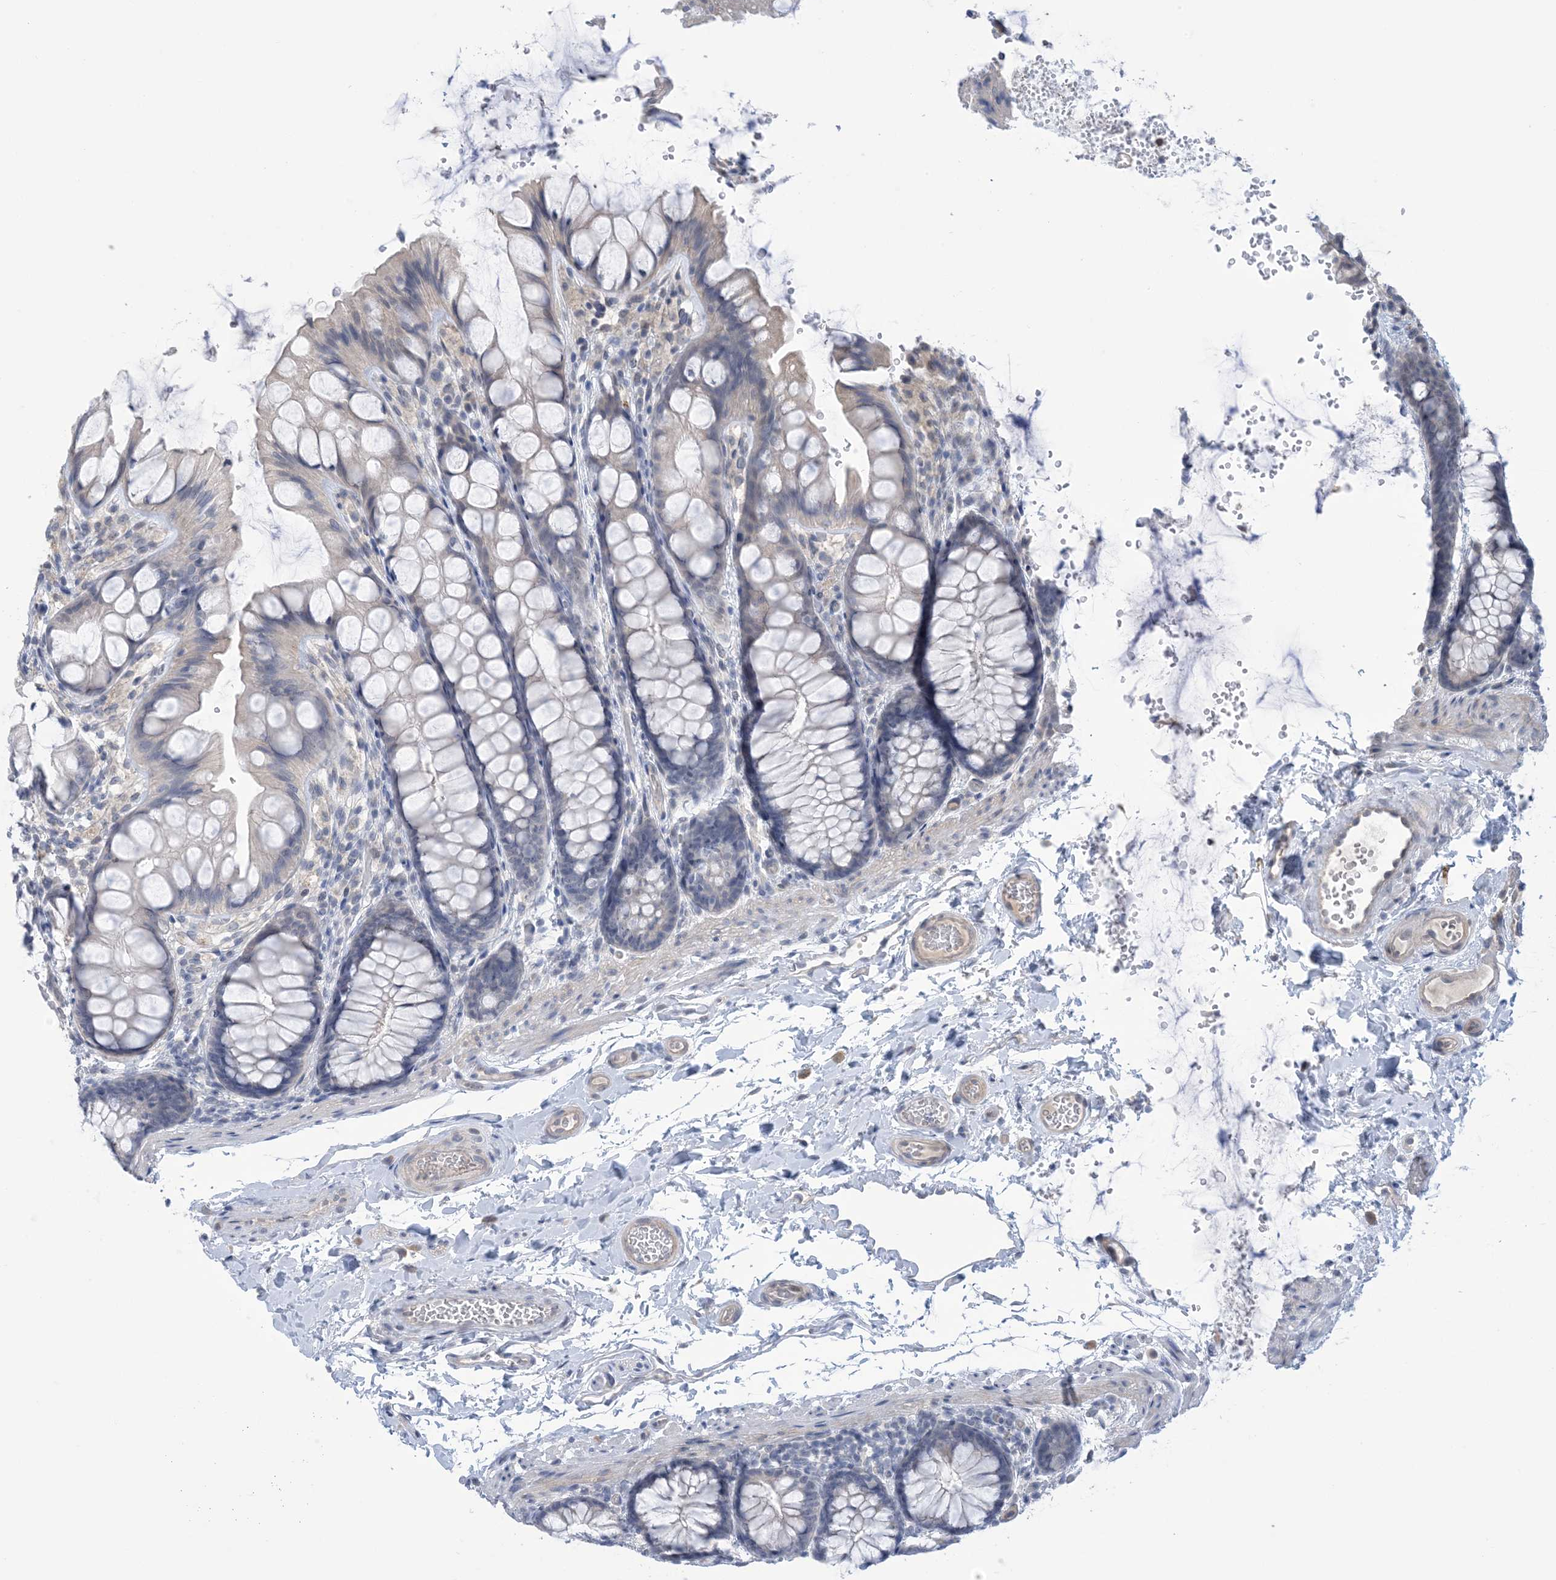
{"staining": {"intensity": "weak", "quantity": "25%-75%", "location": "cytoplasmic/membranous"}, "tissue": "colon", "cell_type": "Endothelial cells", "image_type": "normal", "snomed": [{"axis": "morphology", "description": "Normal tissue, NOS"}, {"axis": "topography", "description": "Colon"}], "caption": "Immunohistochemistry photomicrograph of normal colon: human colon stained using immunohistochemistry (IHC) reveals low levels of weak protein expression localized specifically in the cytoplasmic/membranous of endothelial cells, appearing as a cytoplasmic/membranous brown color.", "gene": "TTYH1", "patient": {"sex": "male", "age": 47}}